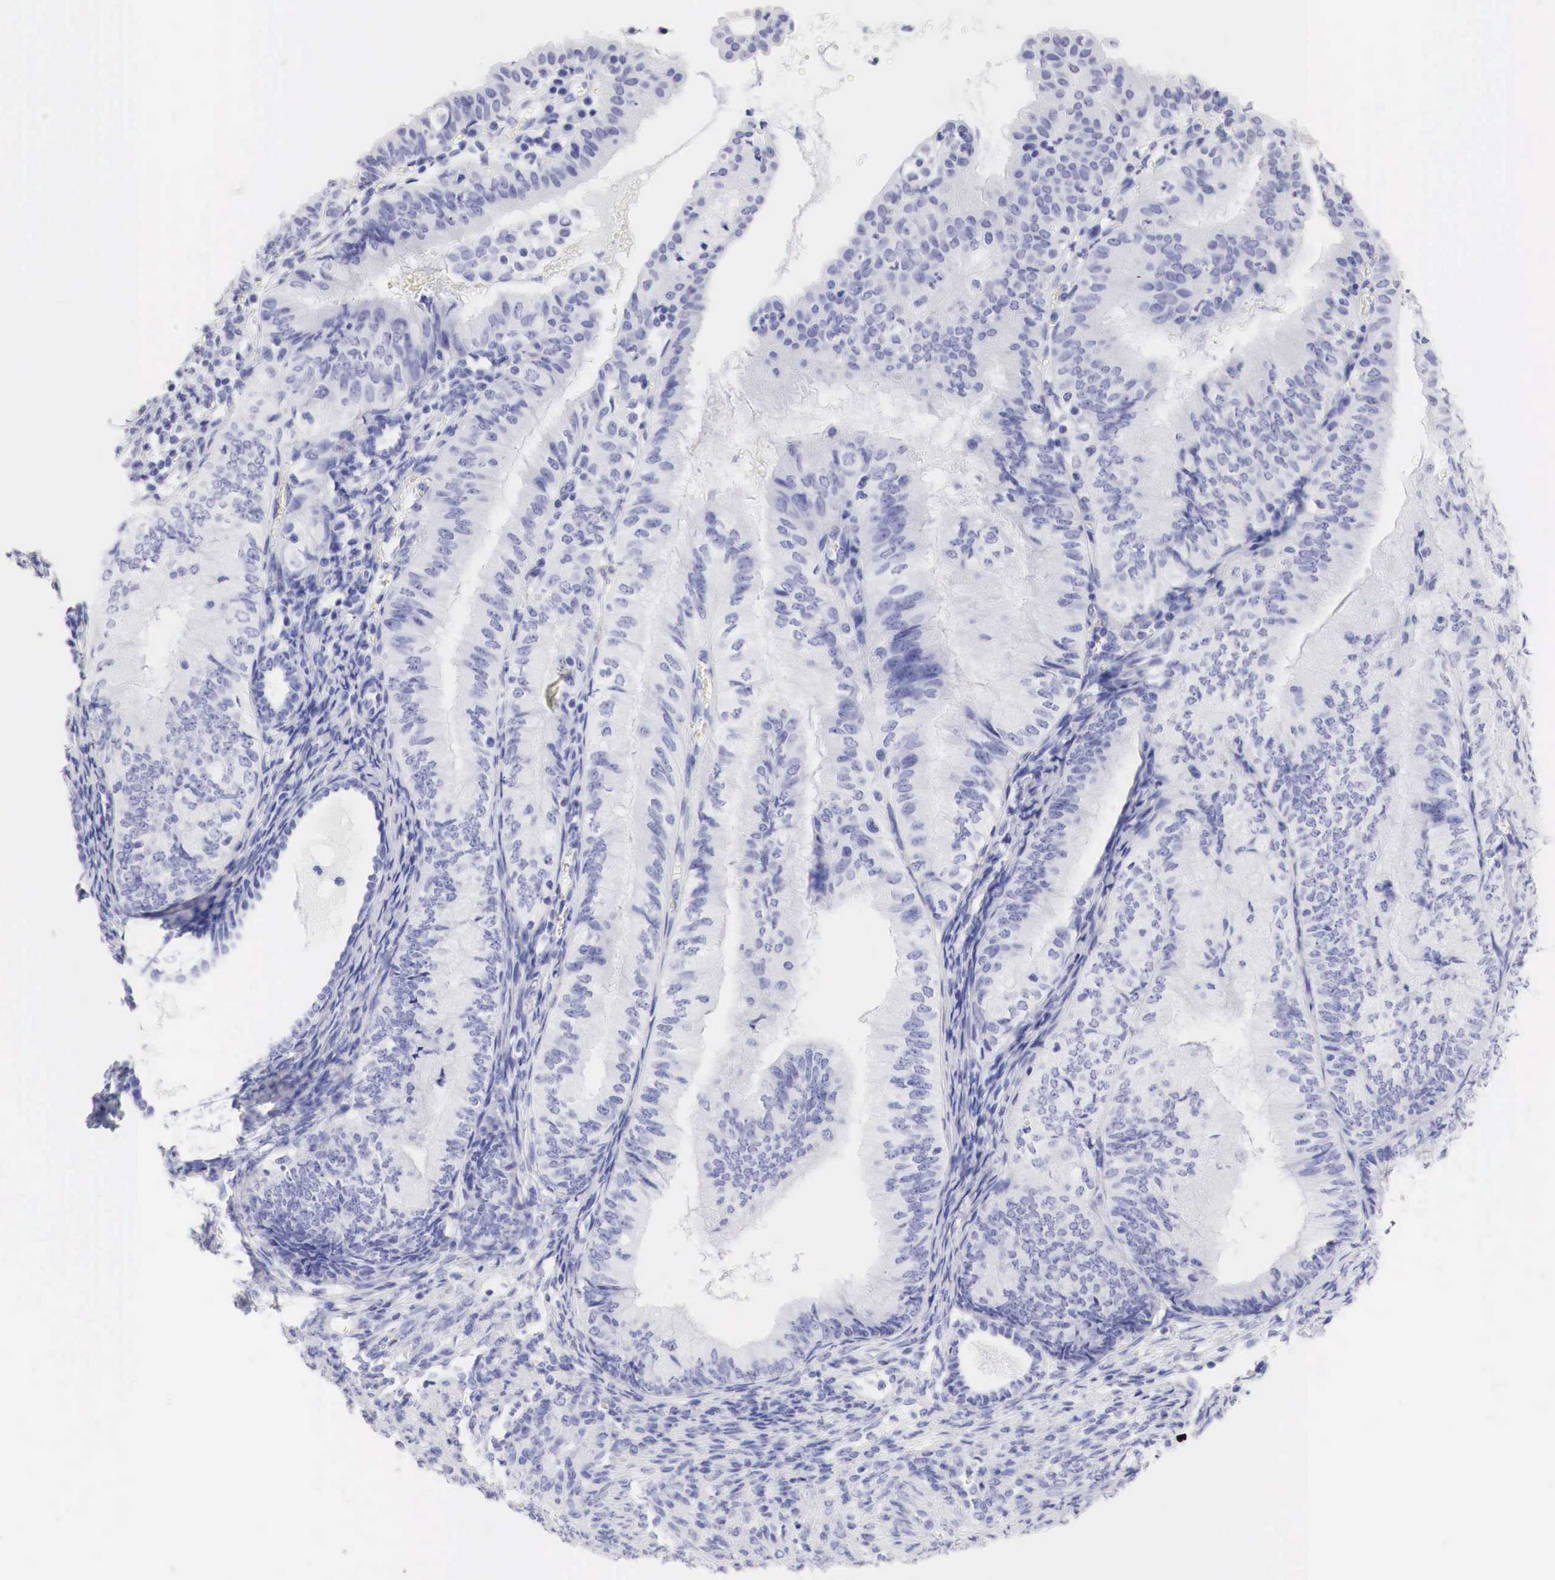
{"staining": {"intensity": "negative", "quantity": "none", "location": "none"}, "tissue": "endometrial cancer", "cell_type": "Tumor cells", "image_type": "cancer", "snomed": [{"axis": "morphology", "description": "Adenocarcinoma, NOS"}, {"axis": "topography", "description": "Endometrium"}], "caption": "Immunohistochemical staining of endometrial cancer exhibits no significant staining in tumor cells.", "gene": "TYR", "patient": {"sex": "female", "age": 66}}